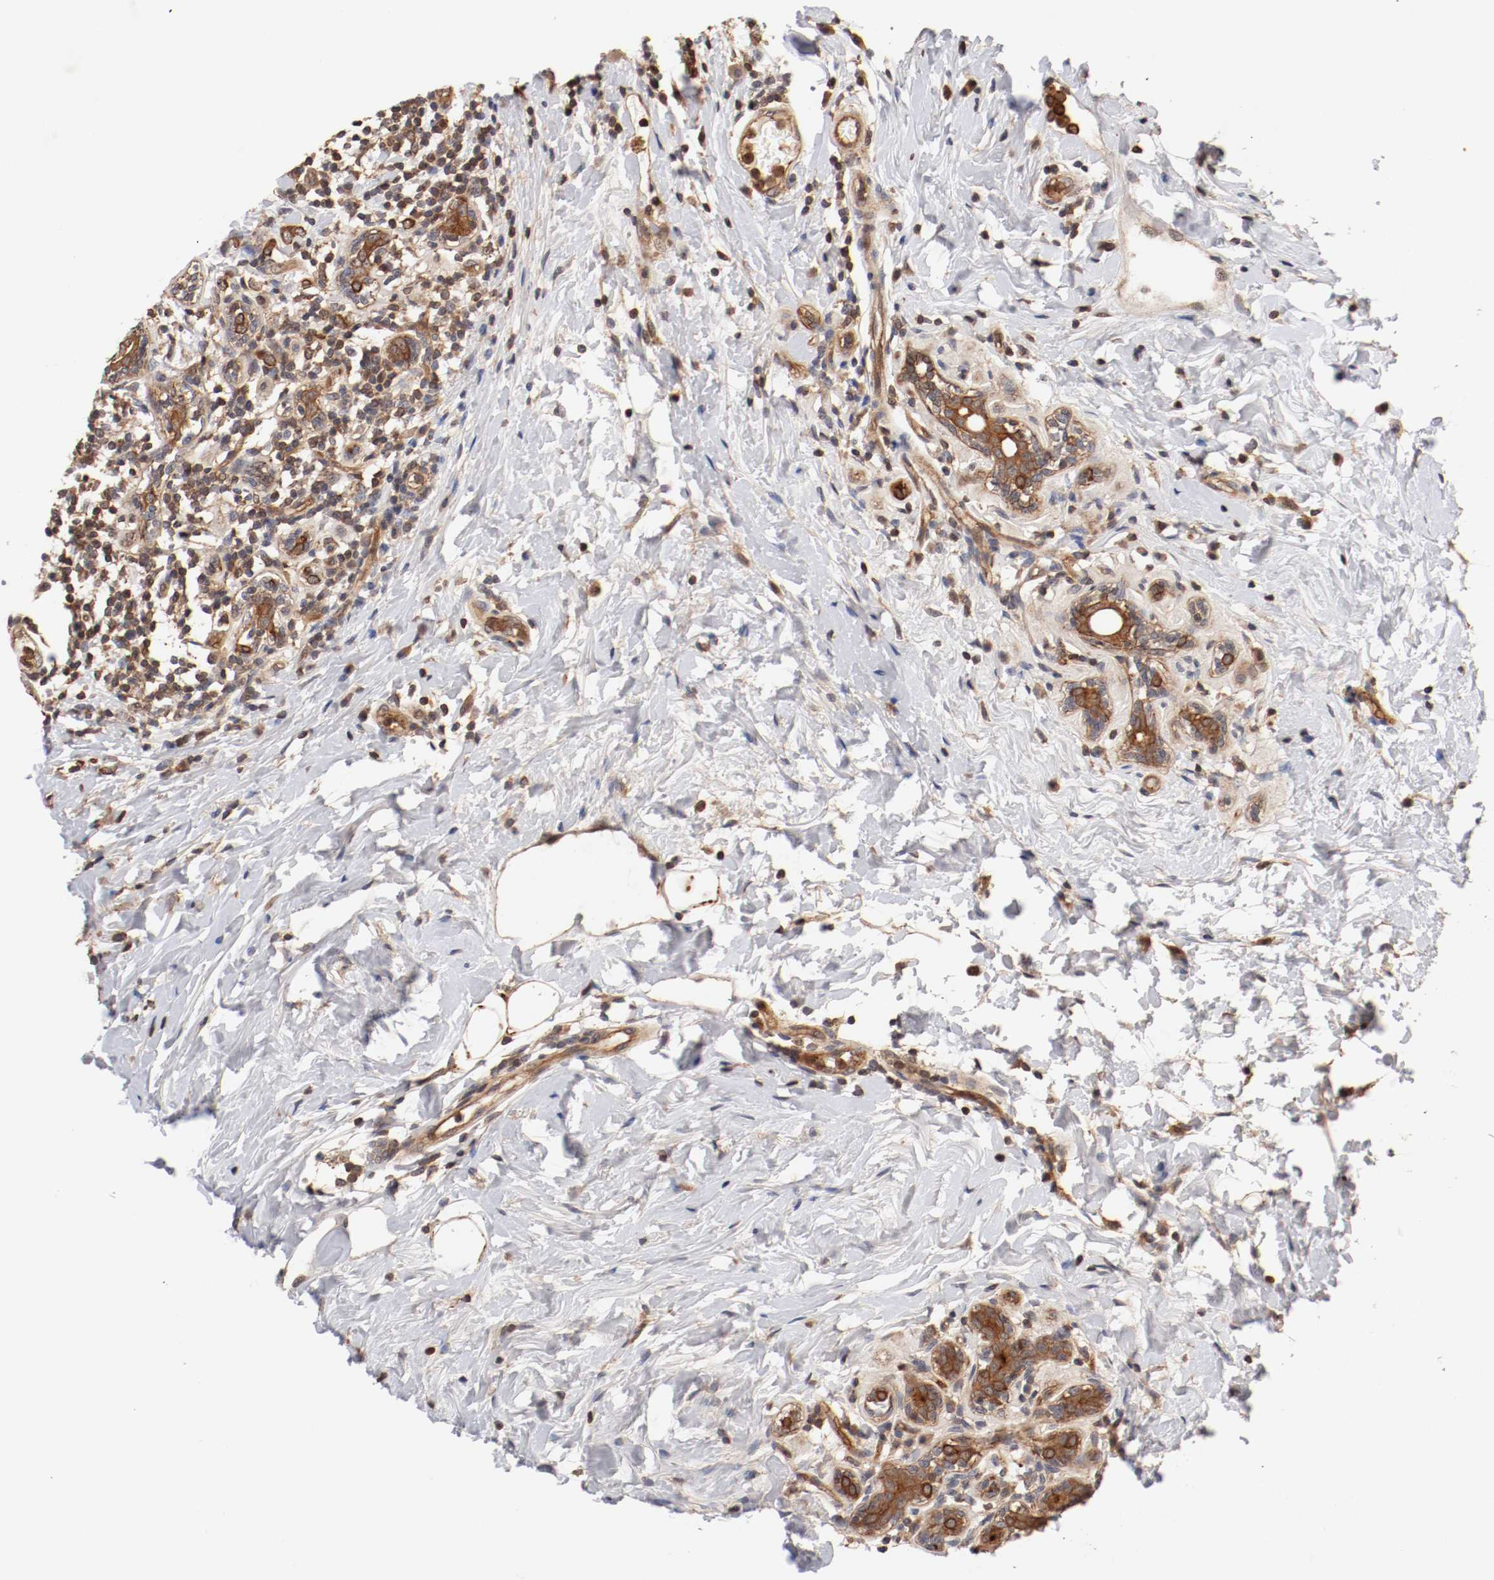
{"staining": {"intensity": "moderate", "quantity": ">75%", "location": "cytoplasmic/membranous"}, "tissue": "breast cancer", "cell_type": "Tumor cells", "image_type": "cancer", "snomed": [{"axis": "morphology", "description": "Normal tissue, NOS"}, {"axis": "morphology", "description": "Lobular carcinoma"}, {"axis": "topography", "description": "Breast"}], "caption": "Human lobular carcinoma (breast) stained with a brown dye displays moderate cytoplasmic/membranous positive expression in approximately >75% of tumor cells.", "gene": "GUF1", "patient": {"sex": "female", "age": 47}}